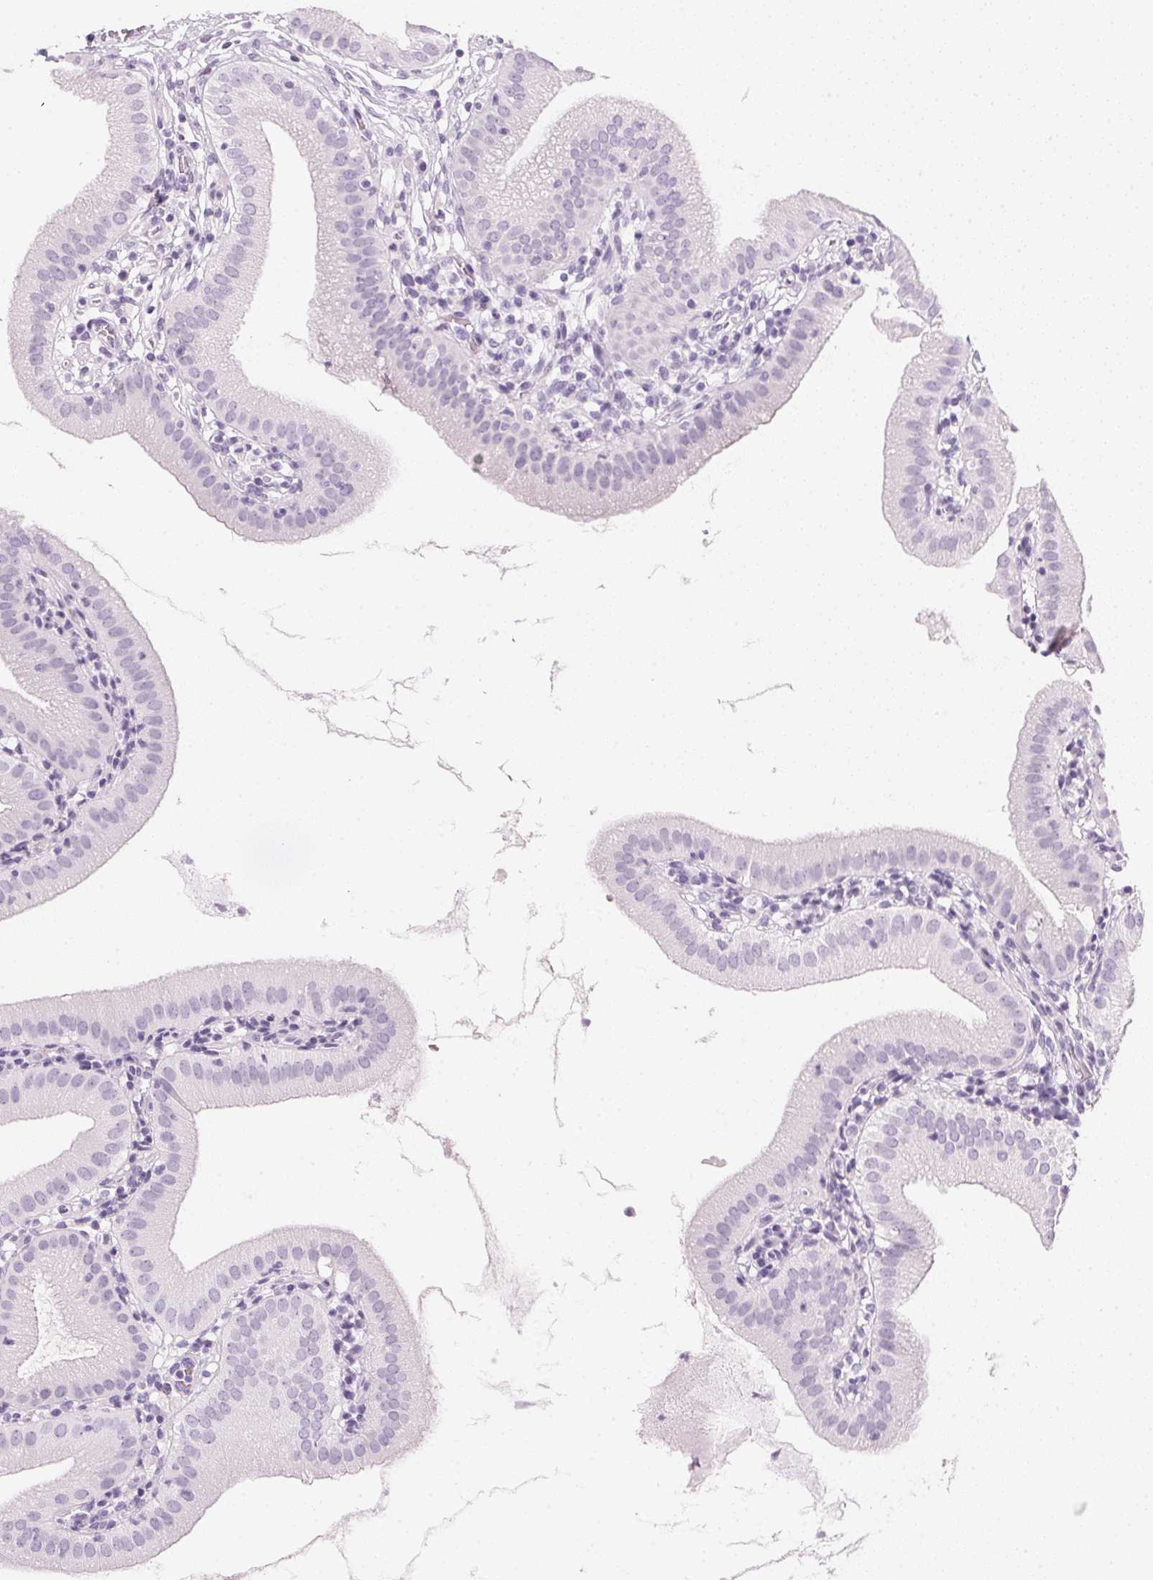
{"staining": {"intensity": "negative", "quantity": "none", "location": "none"}, "tissue": "gallbladder", "cell_type": "Glandular cells", "image_type": "normal", "snomed": [{"axis": "morphology", "description": "Normal tissue, NOS"}, {"axis": "topography", "description": "Gallbladder"}], "caption": "This is a histopathology image of IHC staining of normal gallbladder, which shows no staining in glandular cells. The staining was performed using DAB (3,3'-diaminobenzidine) to visualize the protein expression in brown, while the nuclei were stained in blue with hematoxylin (Magnification: 20x).", "gene": "IGFBP1", "patient": {"sex": "female", "age": 65}}